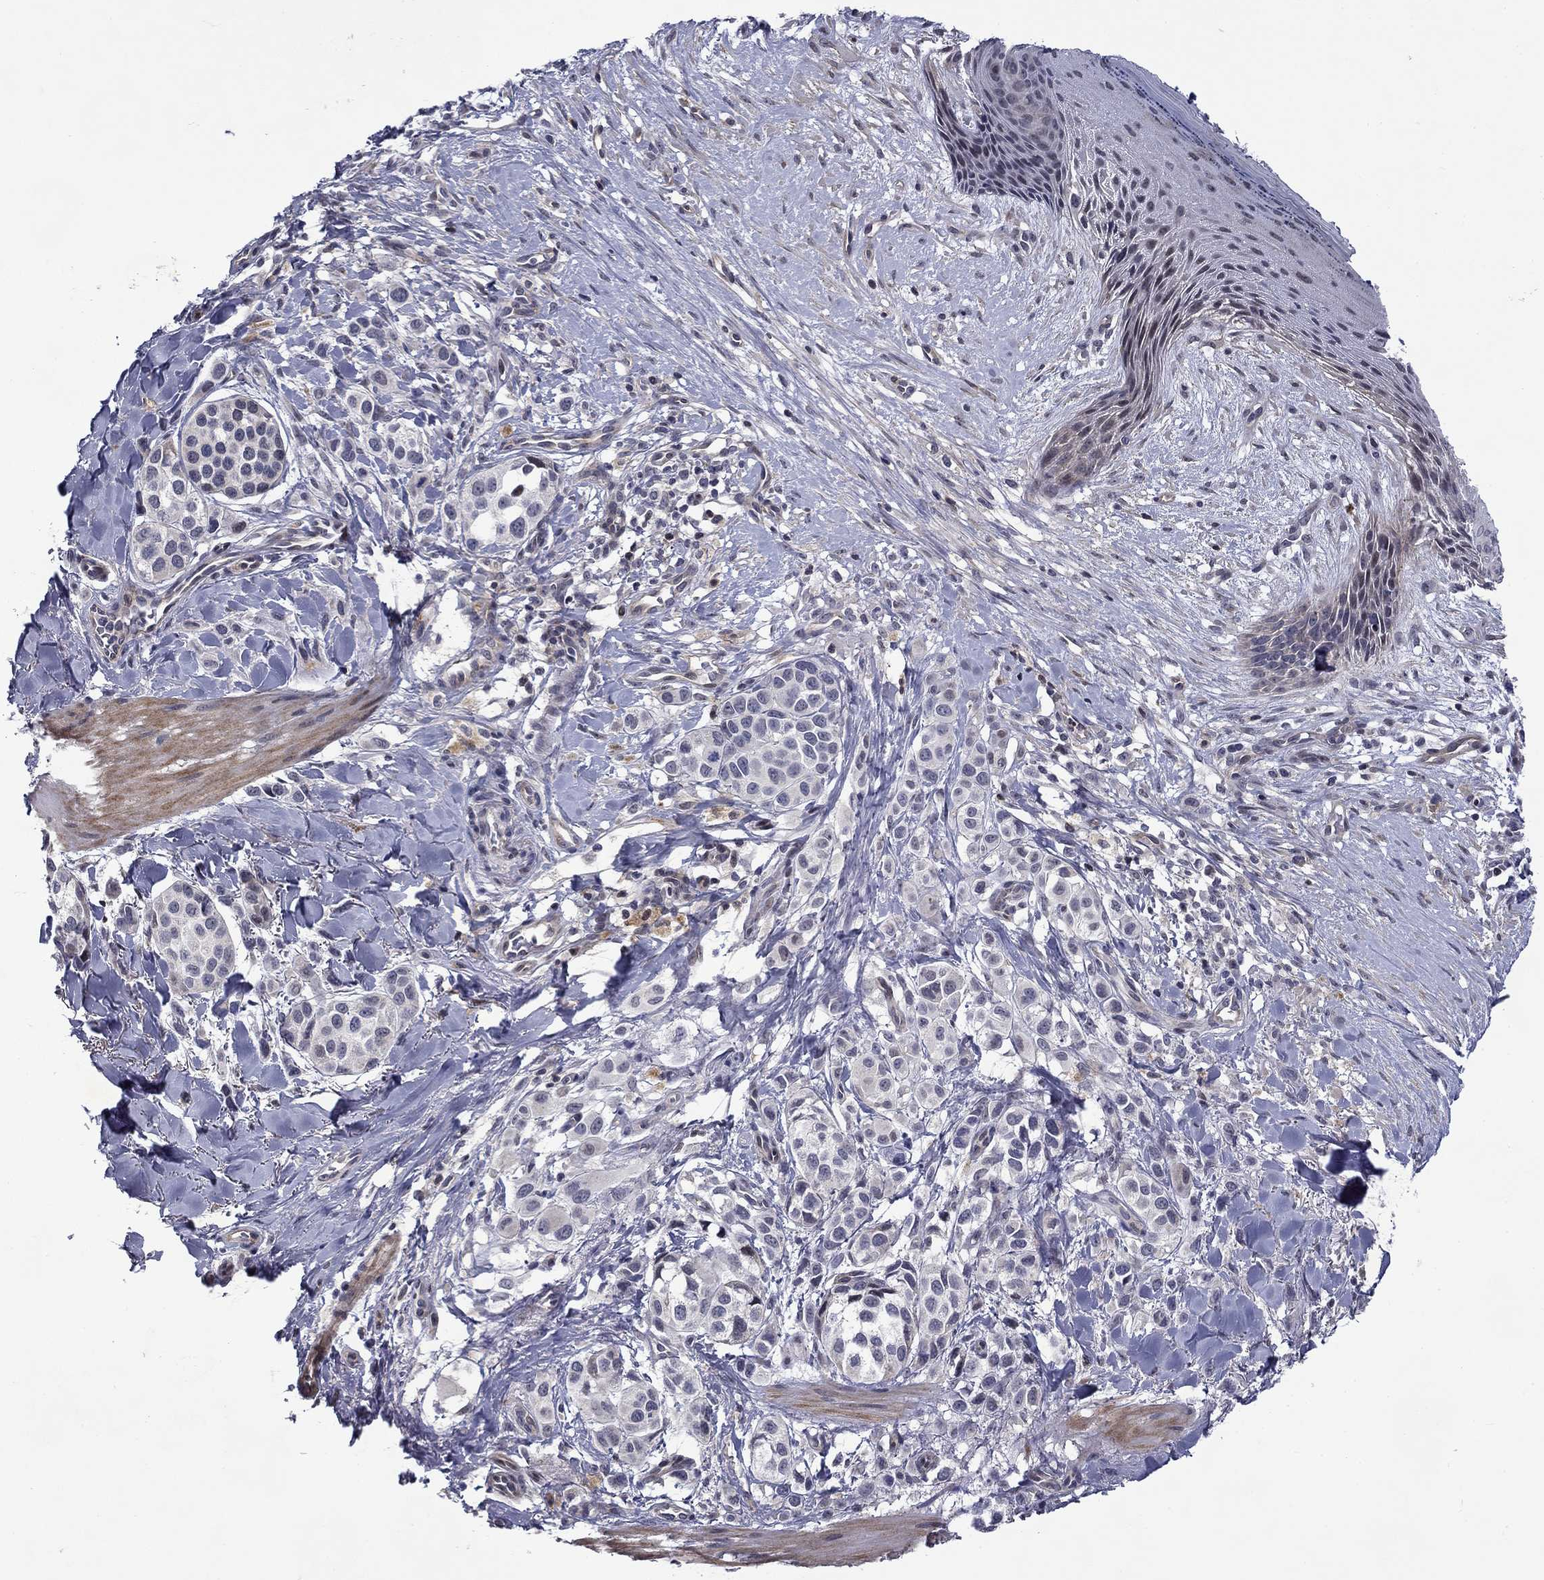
{"staining": {"intensity": "negative", "quantity": "none", "location": "none"}, "tissue": "melanoma", "cell_type": "Tumor cells", "image_type": "cancer", "snomed": [{"axis": "morphology", "description": "Malignant melanoma, NOS"}, {"axis": "topography", "description": "Skin"}], "caption": "This is a image of IHC staining of malignant melanoma, which shows no staining in tumor cells. Nuclei are stained in blue.", "gene": "B3GAT1", "patient": {"sex": "male", "age": 57}}